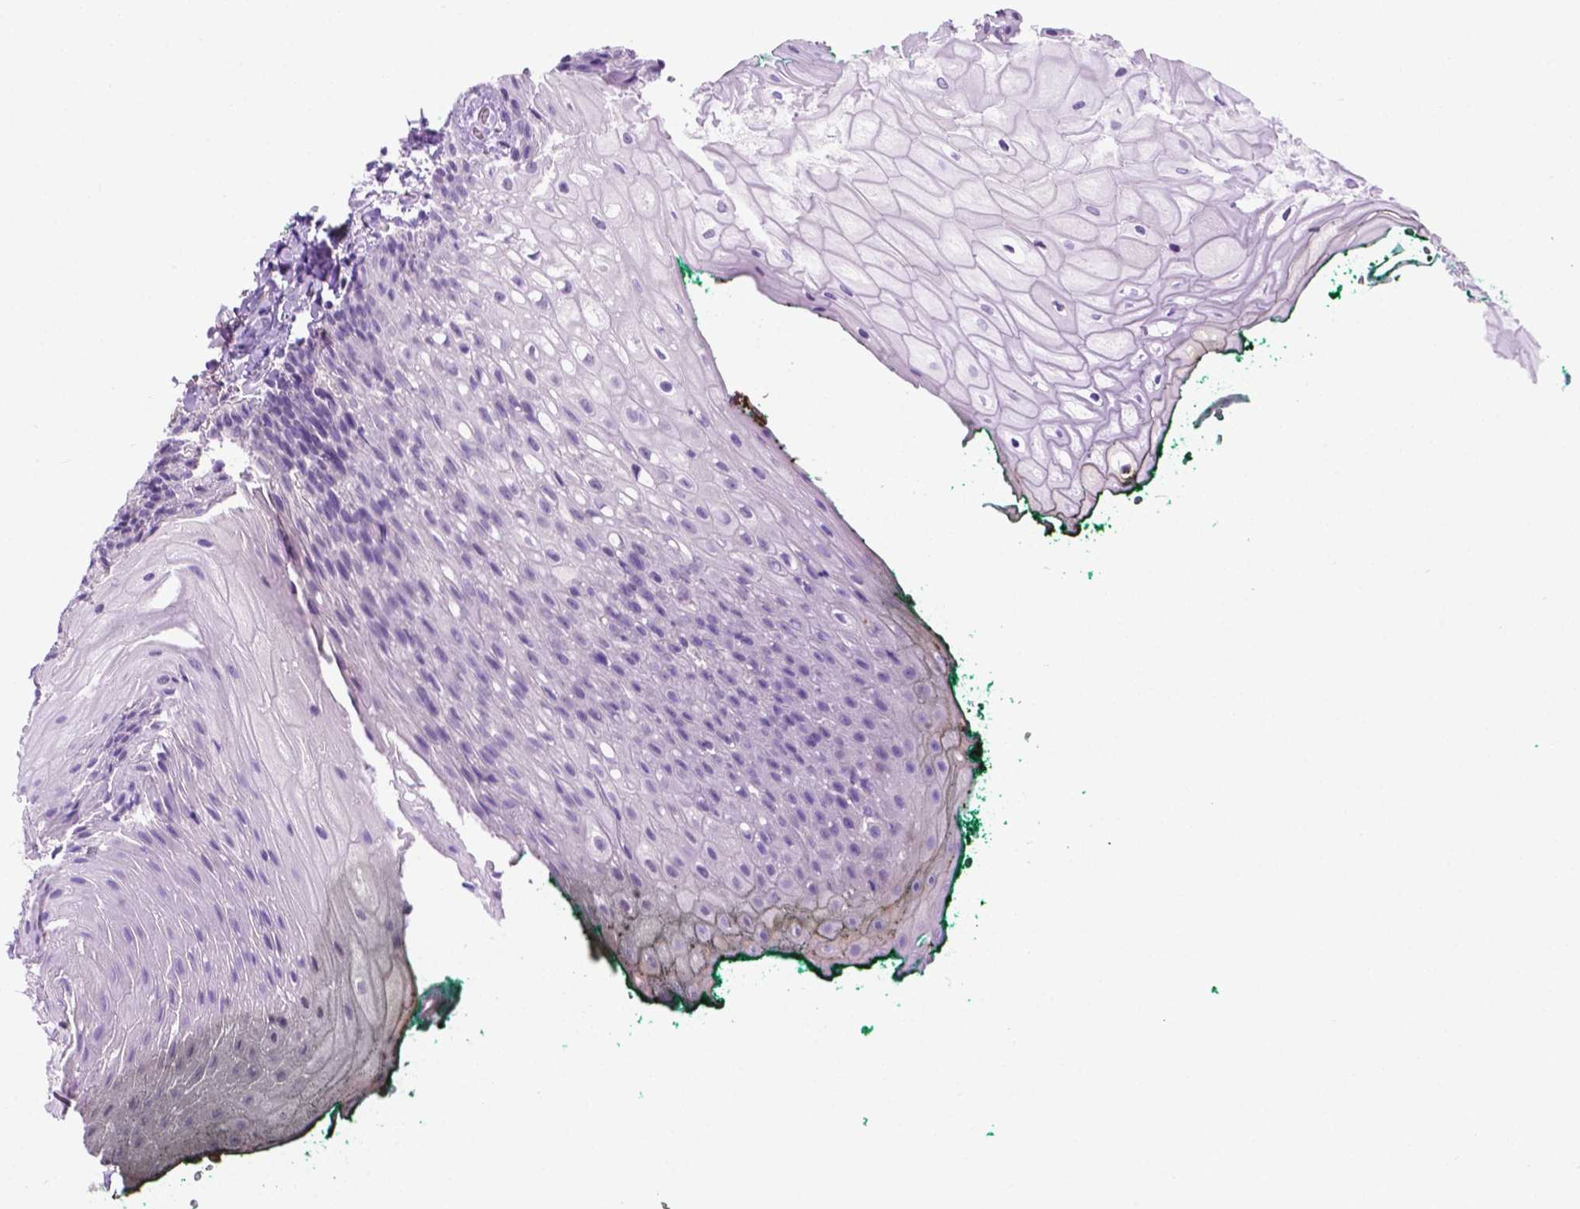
{"staining": {"intensity": "negative", "quantity": "none", "location": "none"}, "tissue": "oral mucosa", "cell_type": "Squamous epithelial cells", "image_type": "normal", "snomed": [{"axis": "morphology", "description": "Normal tissue, NOS"}, {"axis": "topography", "description": "Oral tissue"}, {"axis": "topography", "description": "Head-Neck"}], "caption": "This photomicrograph is of unremarkable oral mucosa stained with immunohistochemistry to label a protein in brown with the nuclei are counter-stained blue. There is no positivity in squamous epithelial cells.", "gene": "MMP27", "patient": {"sex": "female", "age": 68}}